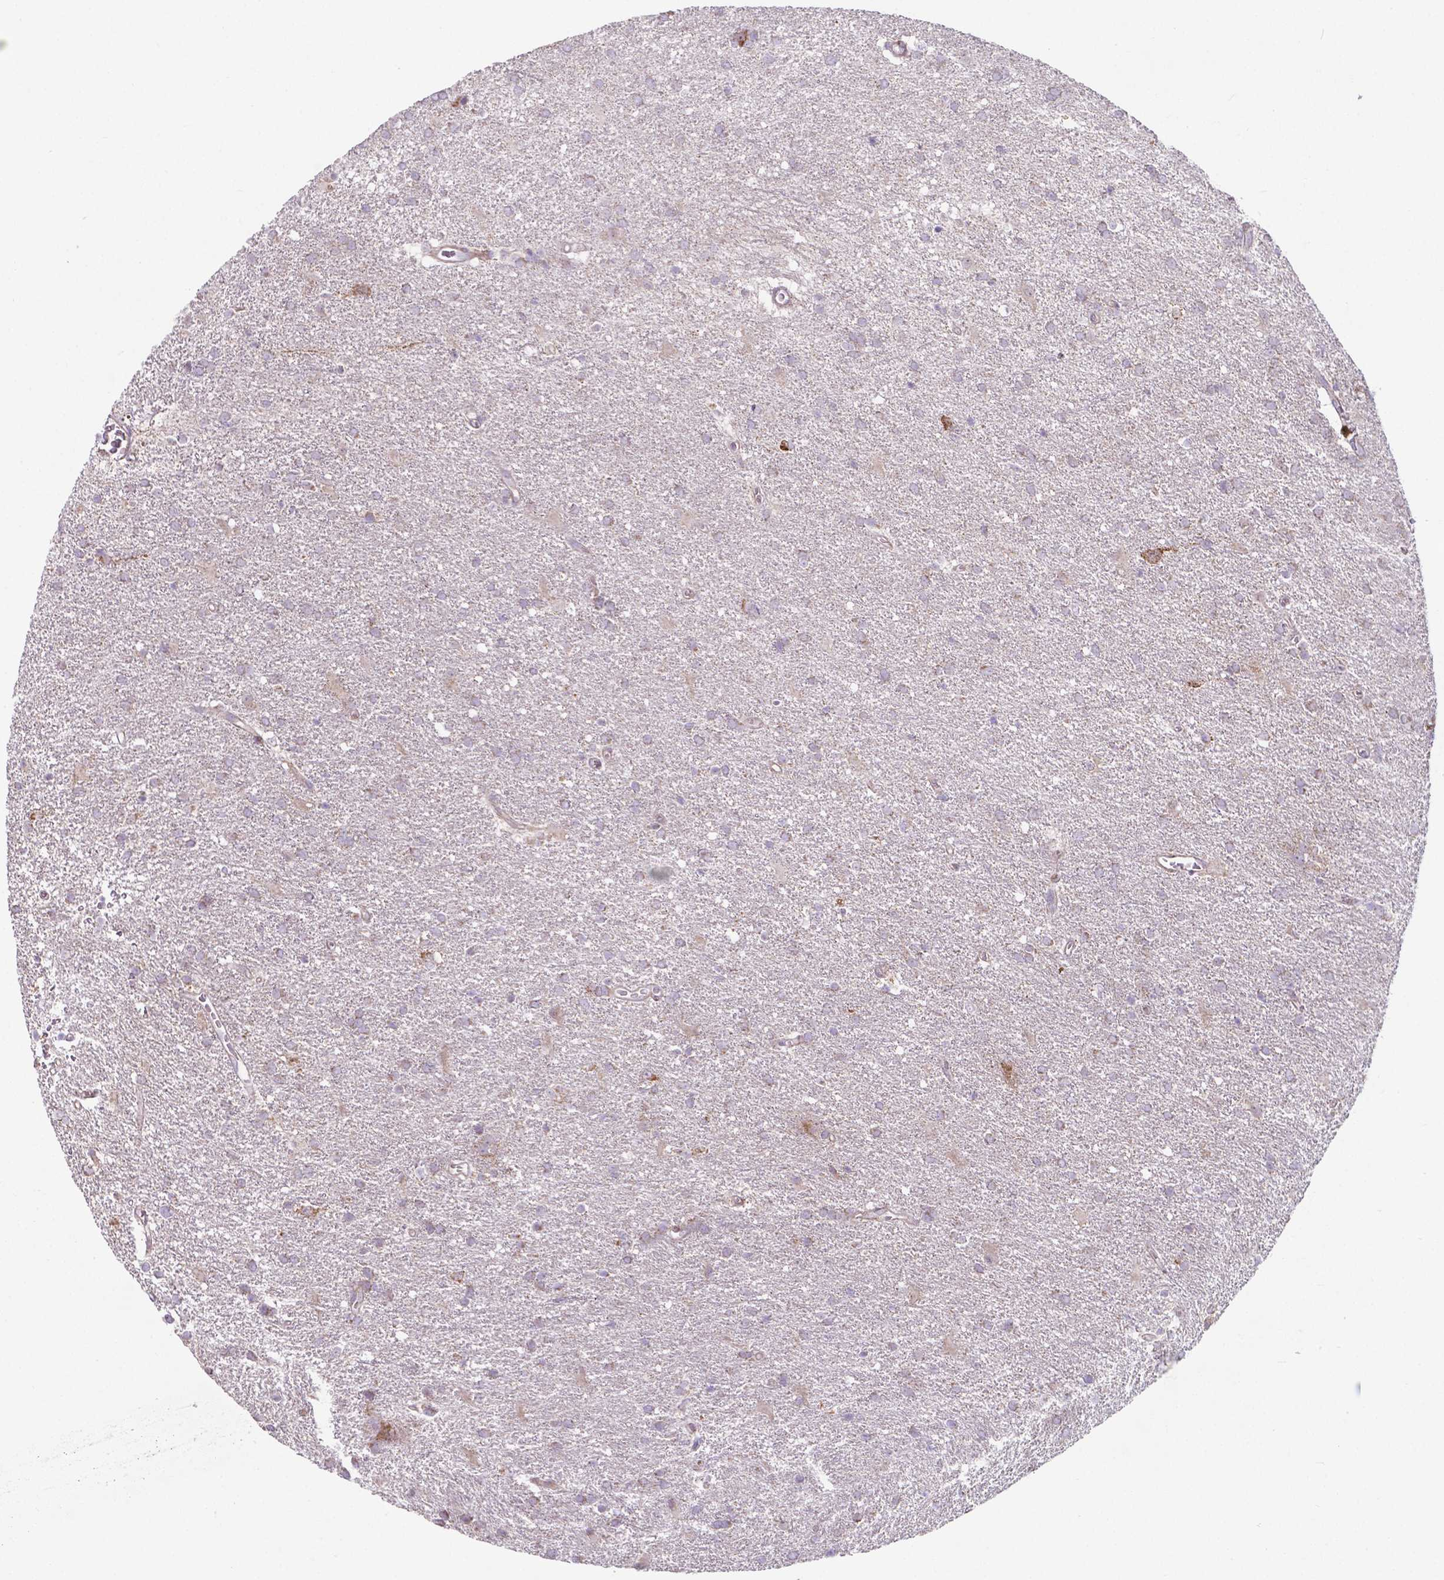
{"staining": {"intensity": "negative", "quantity": "none", "location": "none"}, "tissue": "glioma", "cell_type": "Tumor cells", "image_type": "cancer", "snomed": [{"axis": "morphology", "description": "Glioma, malignant, Low grade"}, {"axis": "topography", "description": "Brain"}], "caption": "Immunohistochemical staining of human glioma displays no significant expression in tumor cells.", "gene": "FAM114A1", "patient": {"sex": "male", "age": 66}}